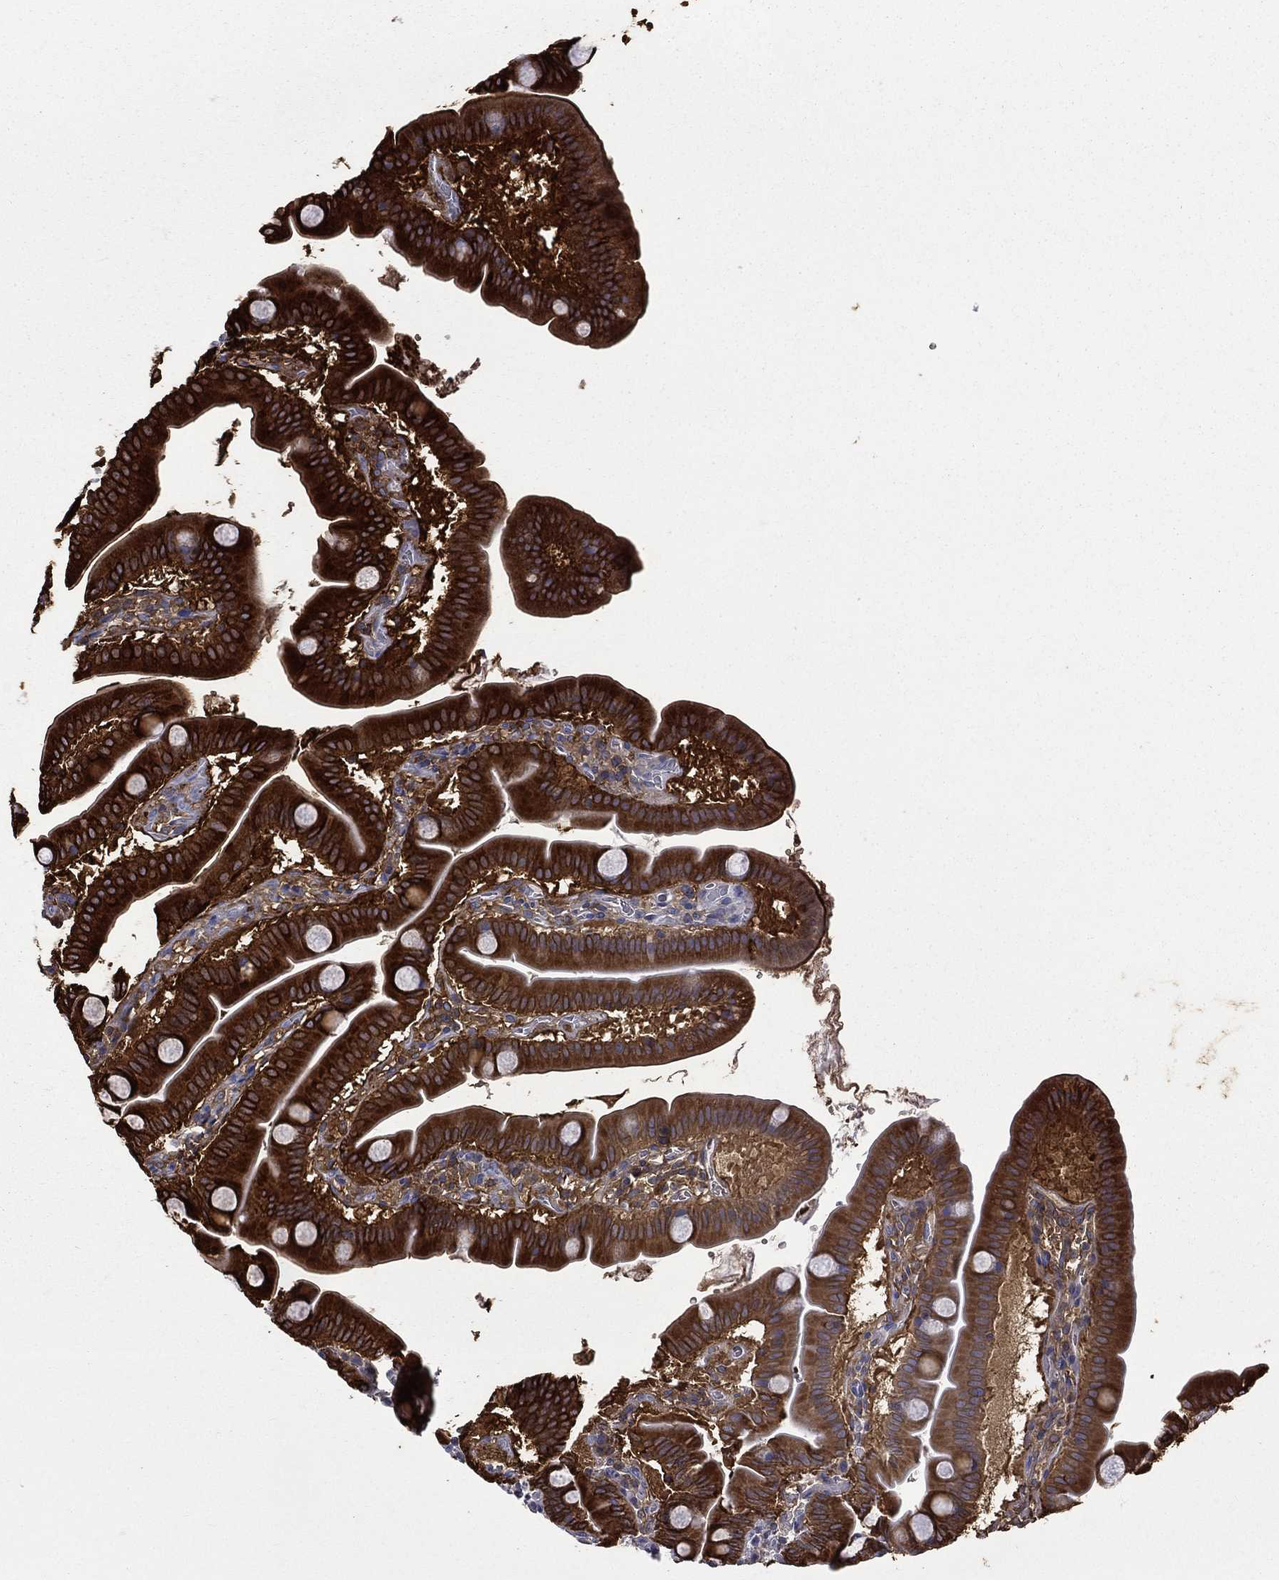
{"staining": {"intensity": "strong", "quantity": ">75%", "location": "cytoplasmic/membranous"}, "tissue": "duodenum", "cell_type": "Glandular cells", "image_type": "normal", "snomed": [{"axis": "morphology", "description": "Normal tissue, NOS"}, {"axis": "topography", "description": "Duodenum"}], "caption": "IHC (DAB (3,3'-diaminobenzidine)) staining of normal human duodenum reveals strong cytoplasmic/membranous protein staining in about >75% of glandular cells.", "gene": "CES2", "patient": {"sex": "male", "age": 59}}